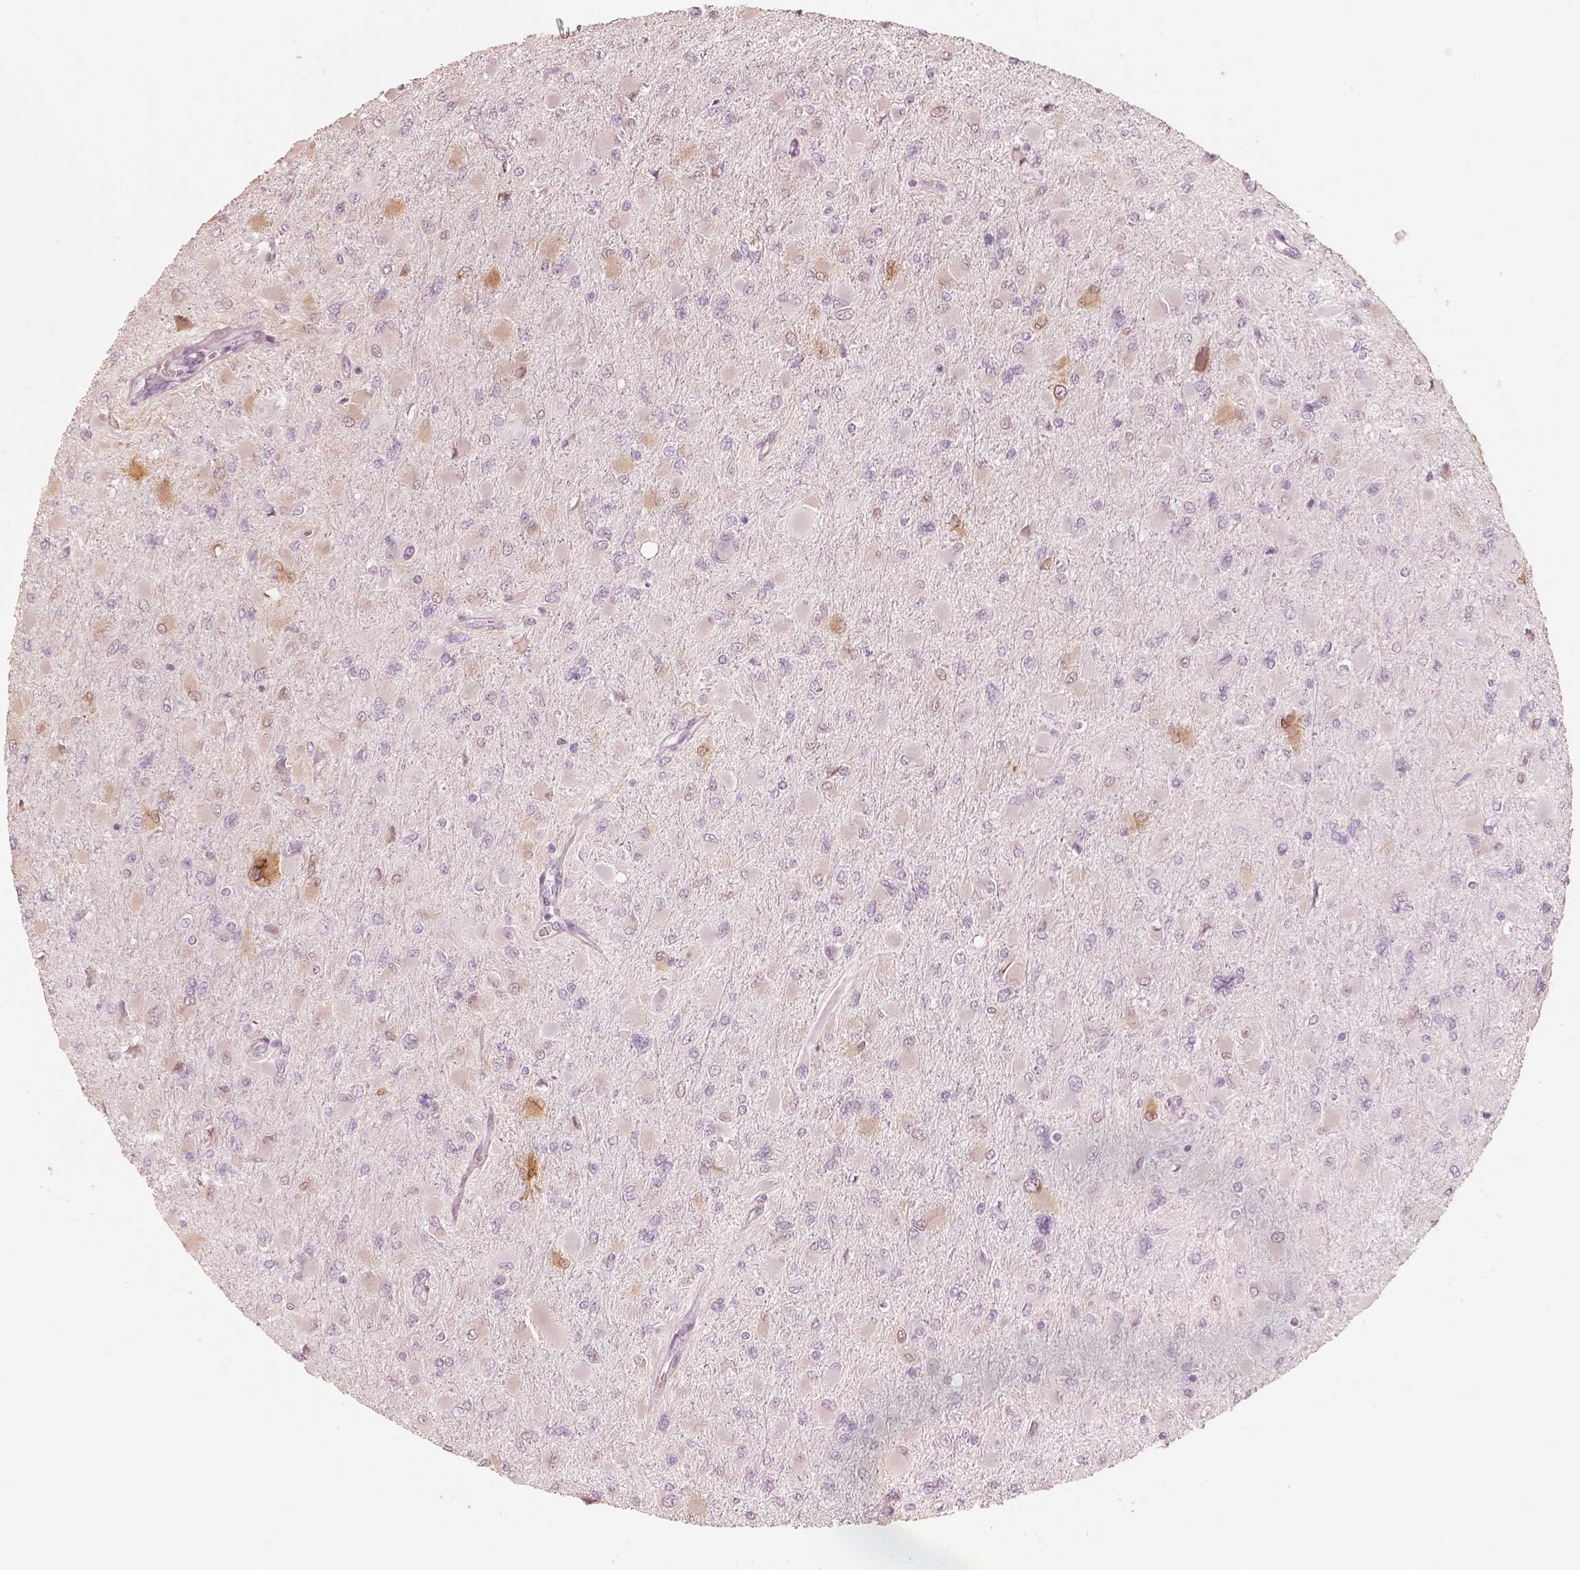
{"staining": {"intensity": "negative", "quantity": "none", "location": "none"}, "tissue": "glioma", "cell_type": "Tumor cells", "image_type": "cancer", "snomed": [{"axis": "morphology", "description": "Glioma, malignant, High grade"}, {"axis": "topography", "description": "Cerebral cortex"}], "caption": "A micrograph of human malignant glioma (high-grade) is negative for staining in tumor cells. Brightfield microscopy of IHC stained with DAB (brown) and hematoxylin (blue), captured at high magnification.", "gene": "WLS", "patient": {"sex": "female", "age": 36}}